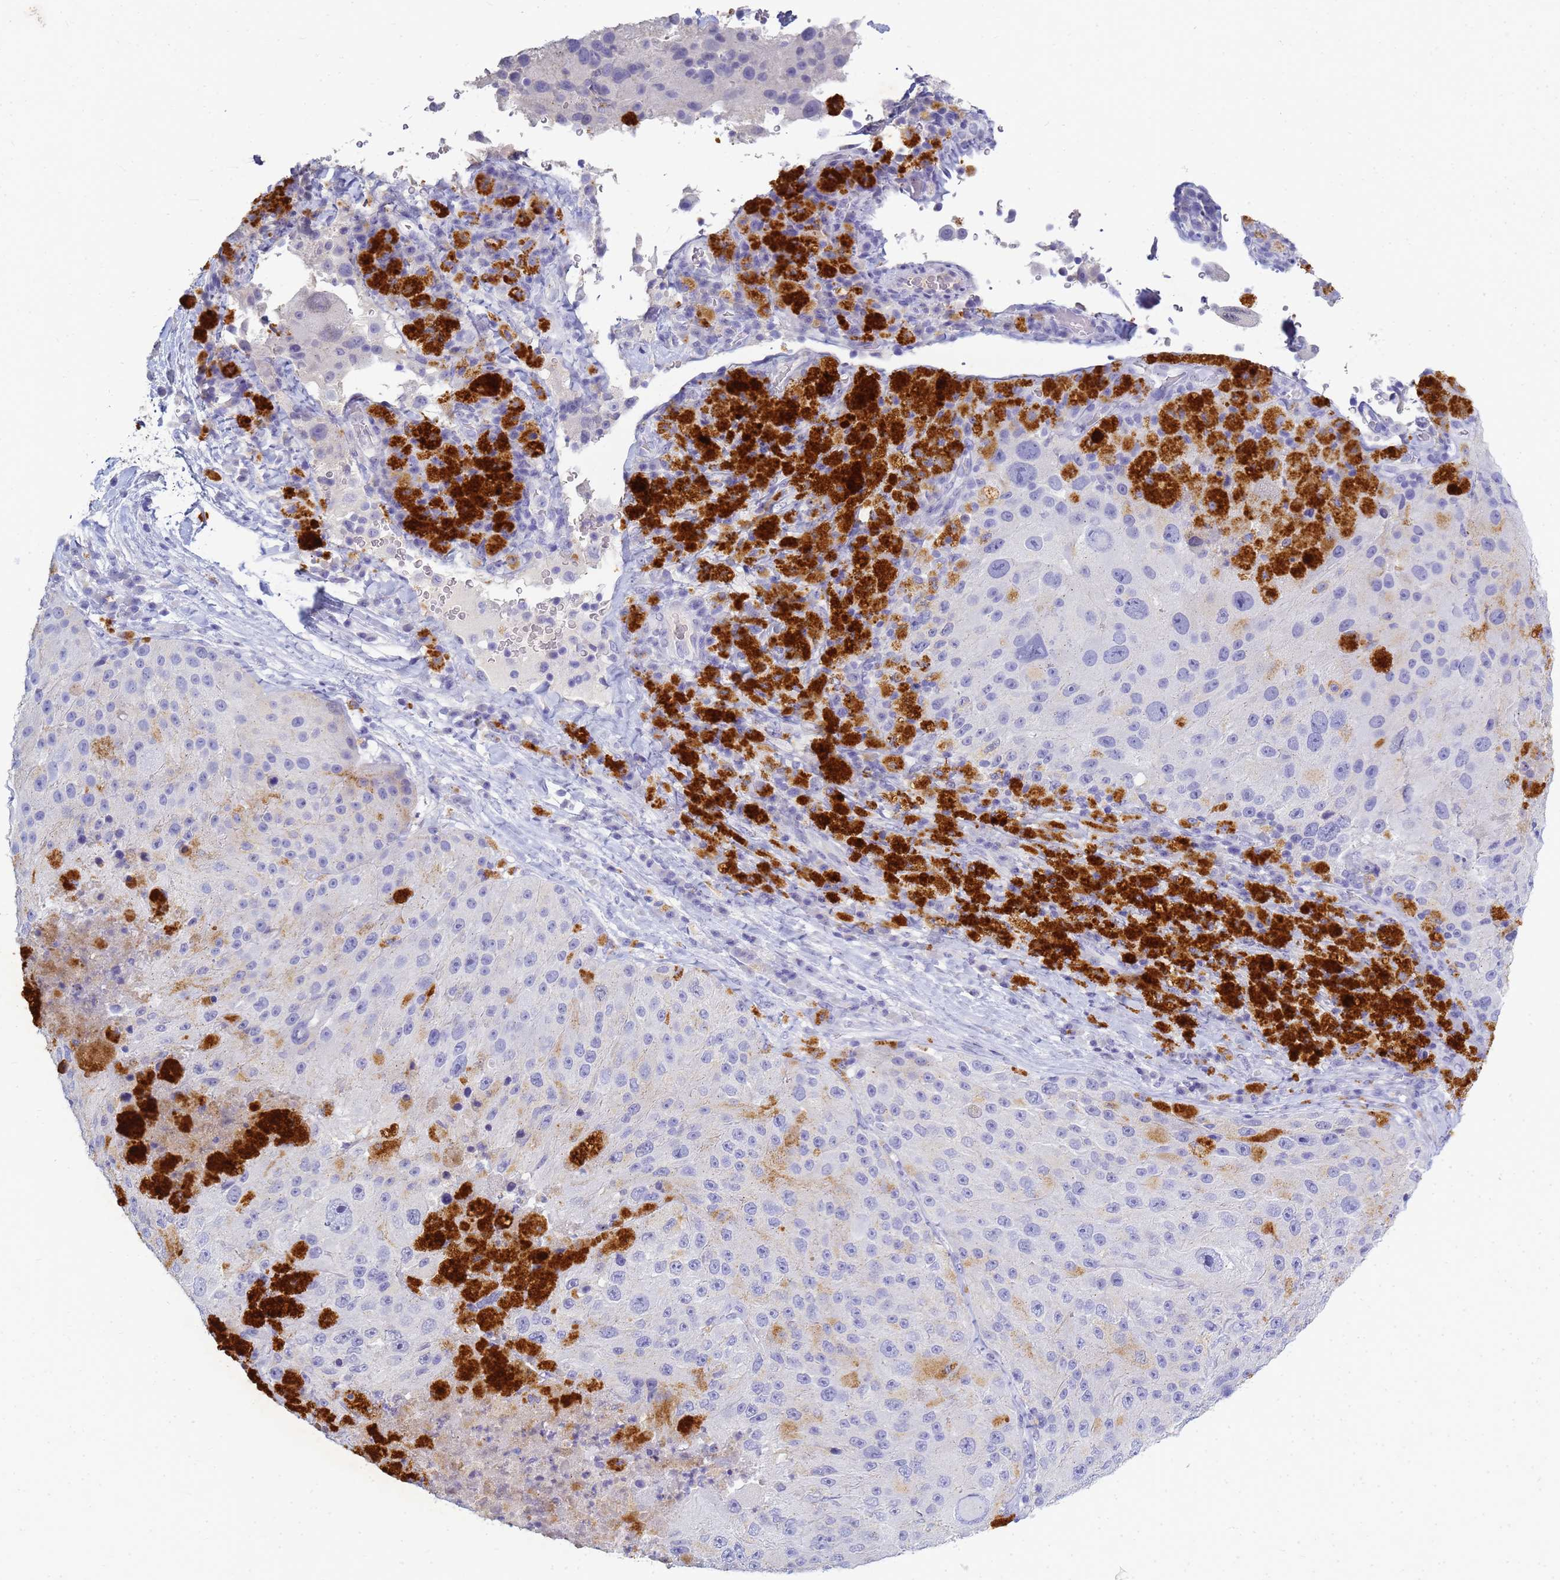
{"staining": {"intensity": "negative", "quantity": "none", "location": "none"}, "tissue": "melanoma", "cell_type": "Tumor cells", "image_type": "cancer", "snomed": [{"axis": "morphology", "description": "Malignant melanoma, Metastatic site"}, {"axis": "topography", "description": "Lymph node"}], "caption": "Immunohistochemistry micrograph of neoplastic tissue: malignant melanoma (metastatic site) stained with DAB (3,3'-diaminobenzidine) demonstrates no significant protein positivity in tumor cells.", "gene": "B3GNT8", "patient": {"sex": "male", "age": 62}}